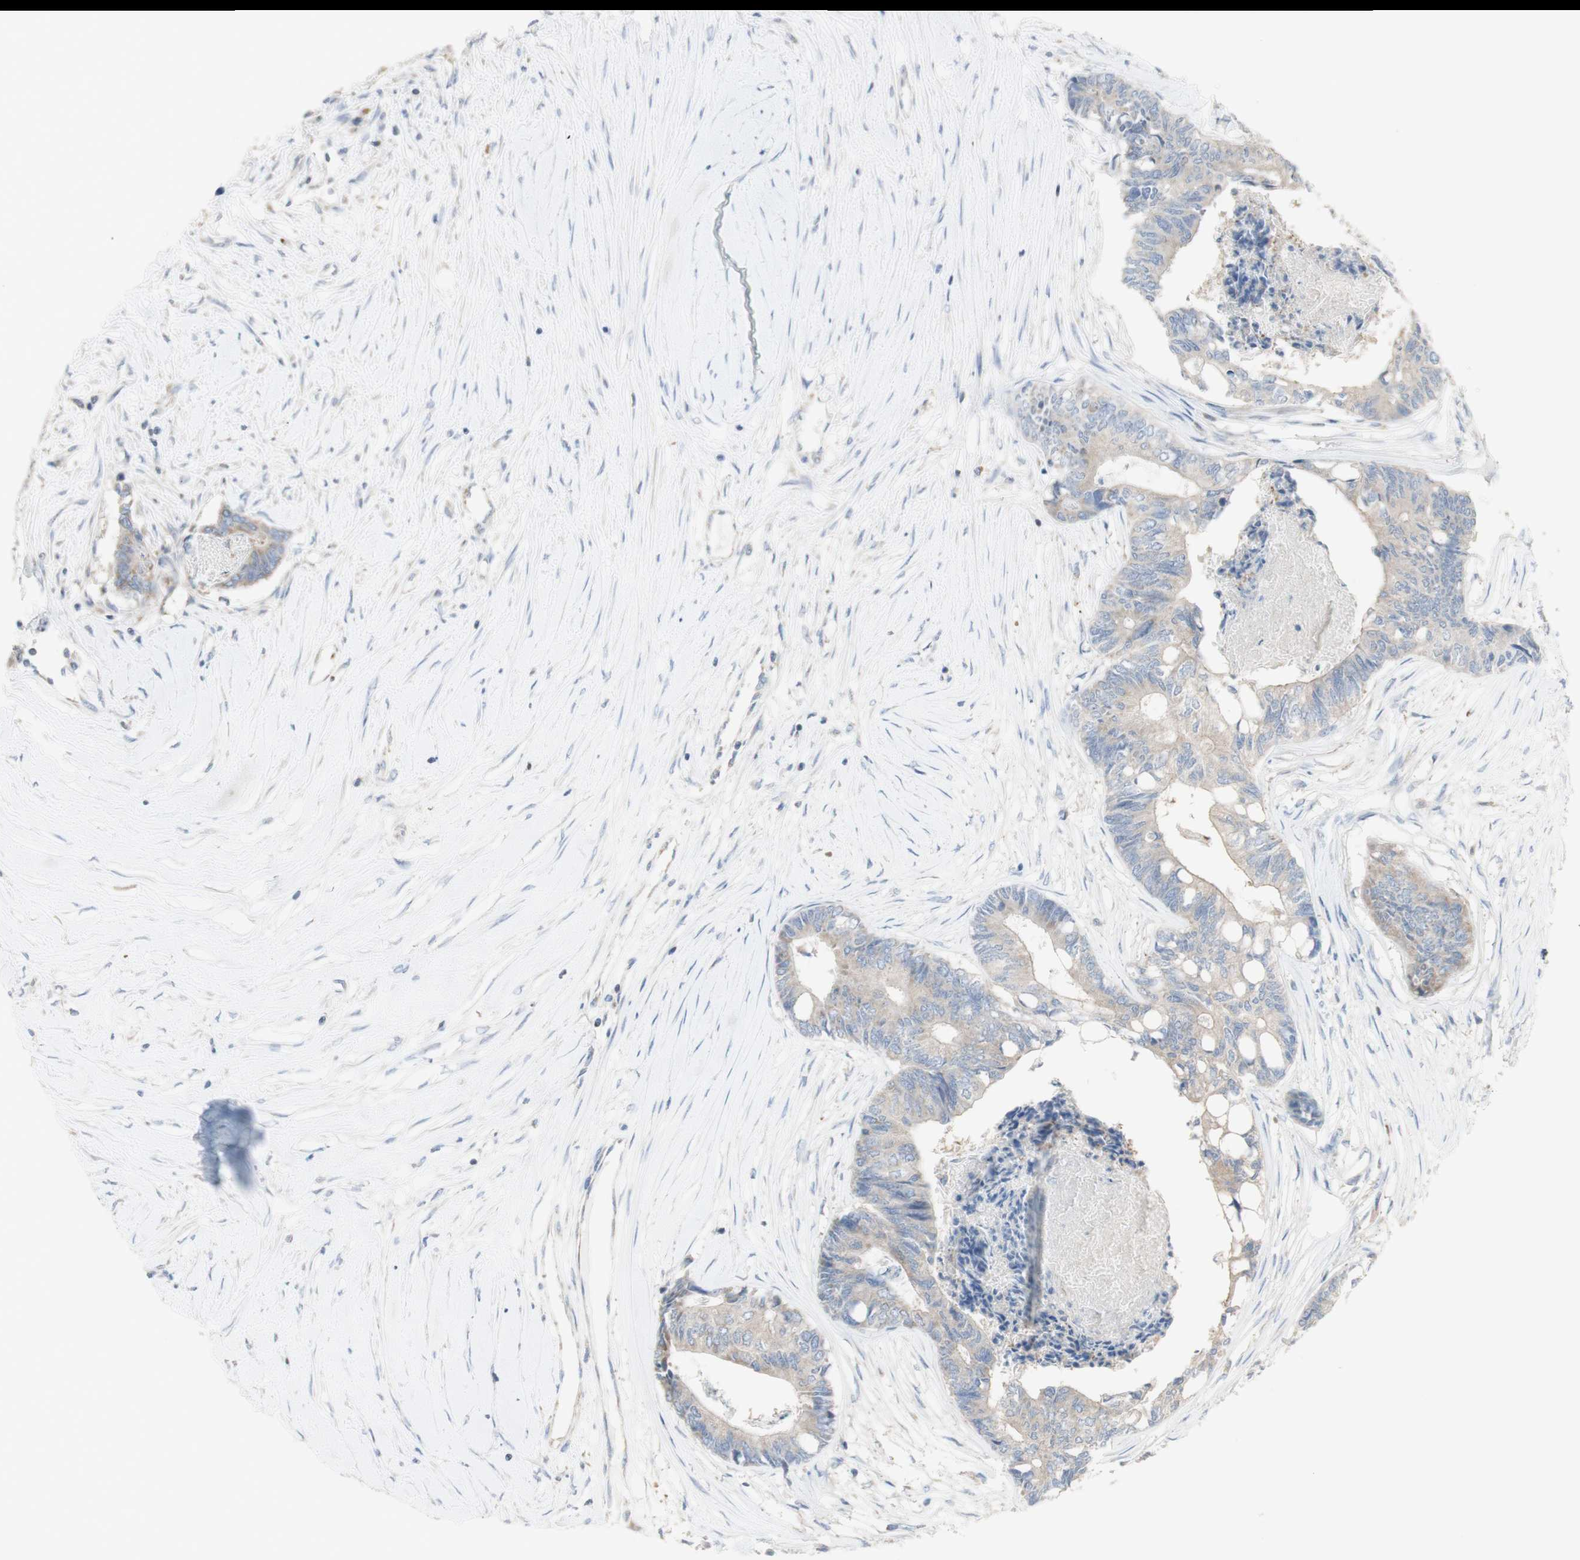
{"staining": {"intensity": "weak", "quantity": "<25%", "location": "cytoplasmic/membranous"}, "tissue": "colorectal cancer", "cell_type": "Tumor cells", "image_type": "cancer", "snomed": [{"axis": "morphology", "description": "Adenocarcinoma, NOS"}, {"axis": "topography", "description": "Rectum"}], "caption": "The micrograph shows no staining of tumor cells in adenocarcinoma (colorectal).", "gene": "C3orf52", "patient": {"sex": "male", "age": 63}}